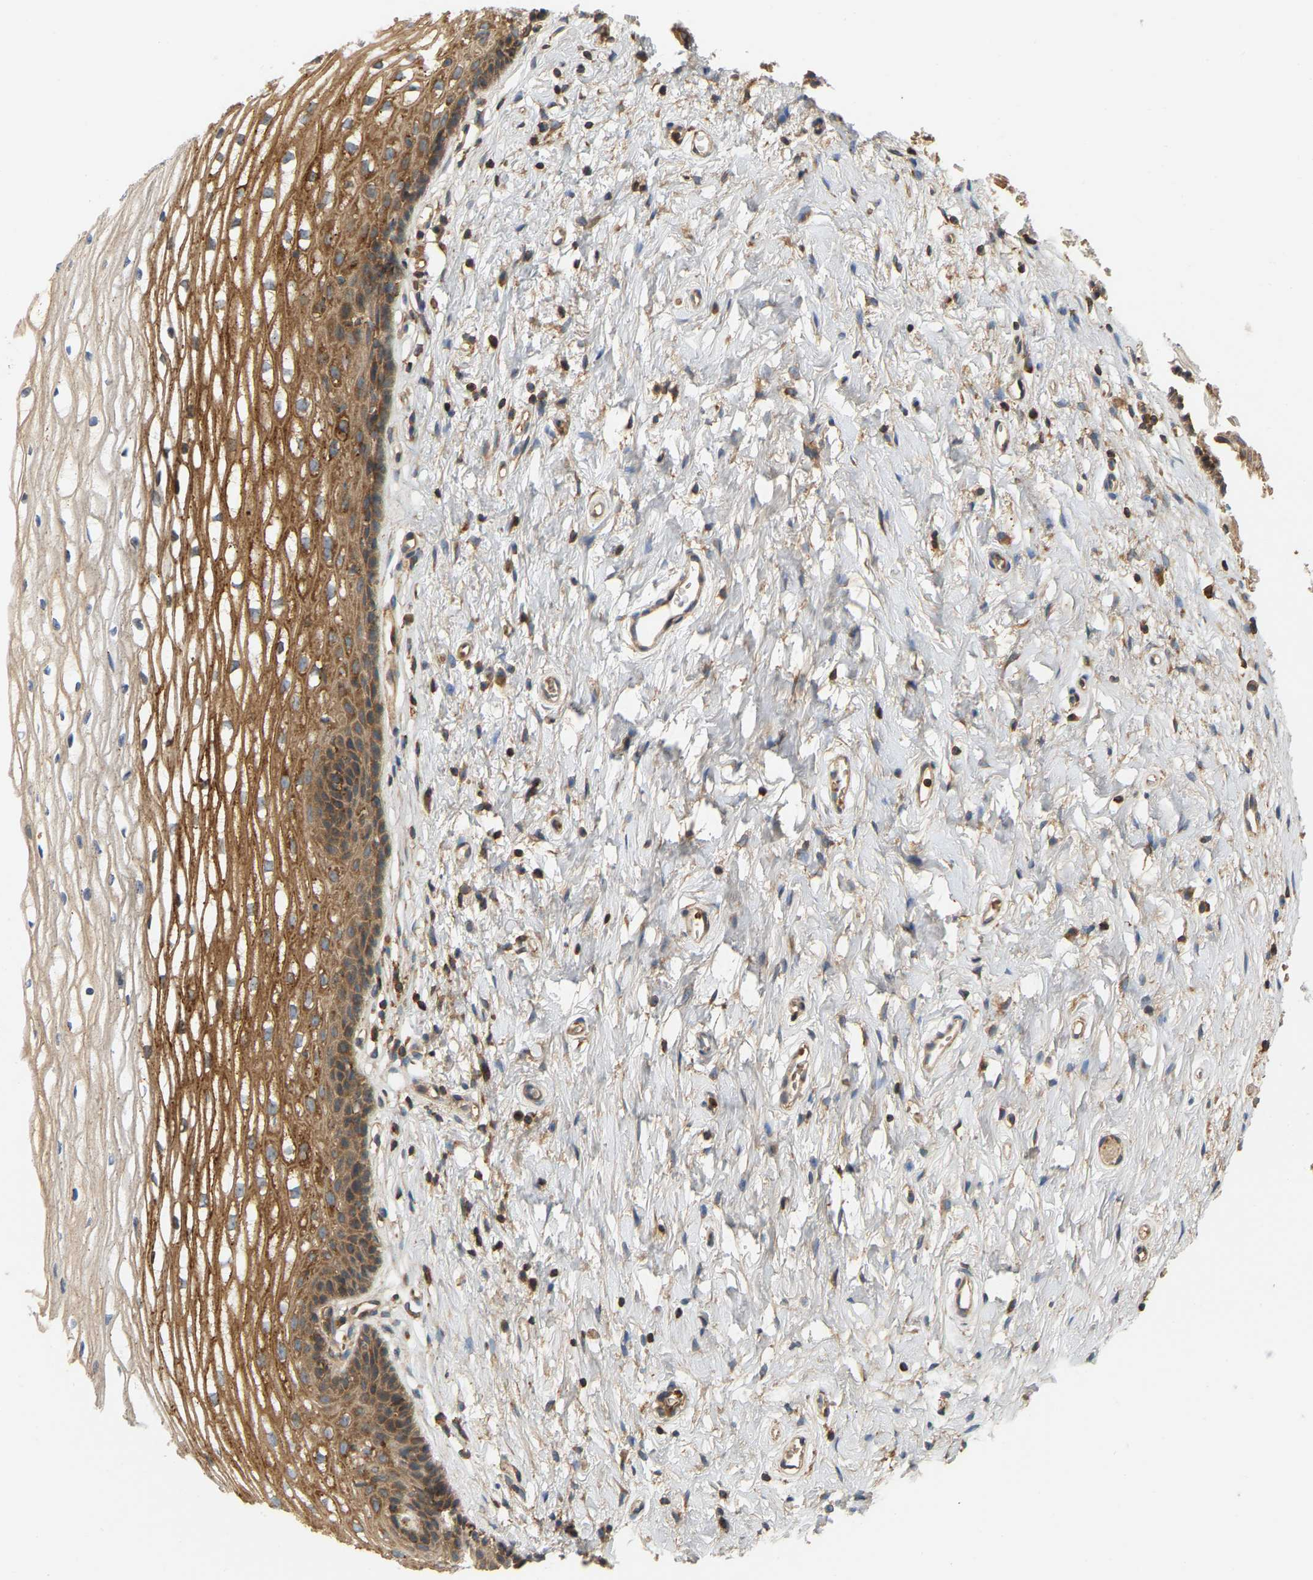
{"staining": {"intensity": "moderate", "quantity": ">75%", "location": "cytoplasmic/membranous"}, "tissue": "cervix", "cell_type": "Squamous epithelial cells", "image_type": "normal", "snomed": [{"axis": "morphology", "description": "Normal tissue, NOS"}, {"axis": "topography", "description": "Cervix"}], "caption": "There is medium levels of moderate cytoplasmic/membranous positivity in squamous epithelial cells of unremarkable cervix, as demonstrated by immunohistochemical staining (brown color).", "gene": "AKAP13", "patient": {"sex": "female", "age": 77}}